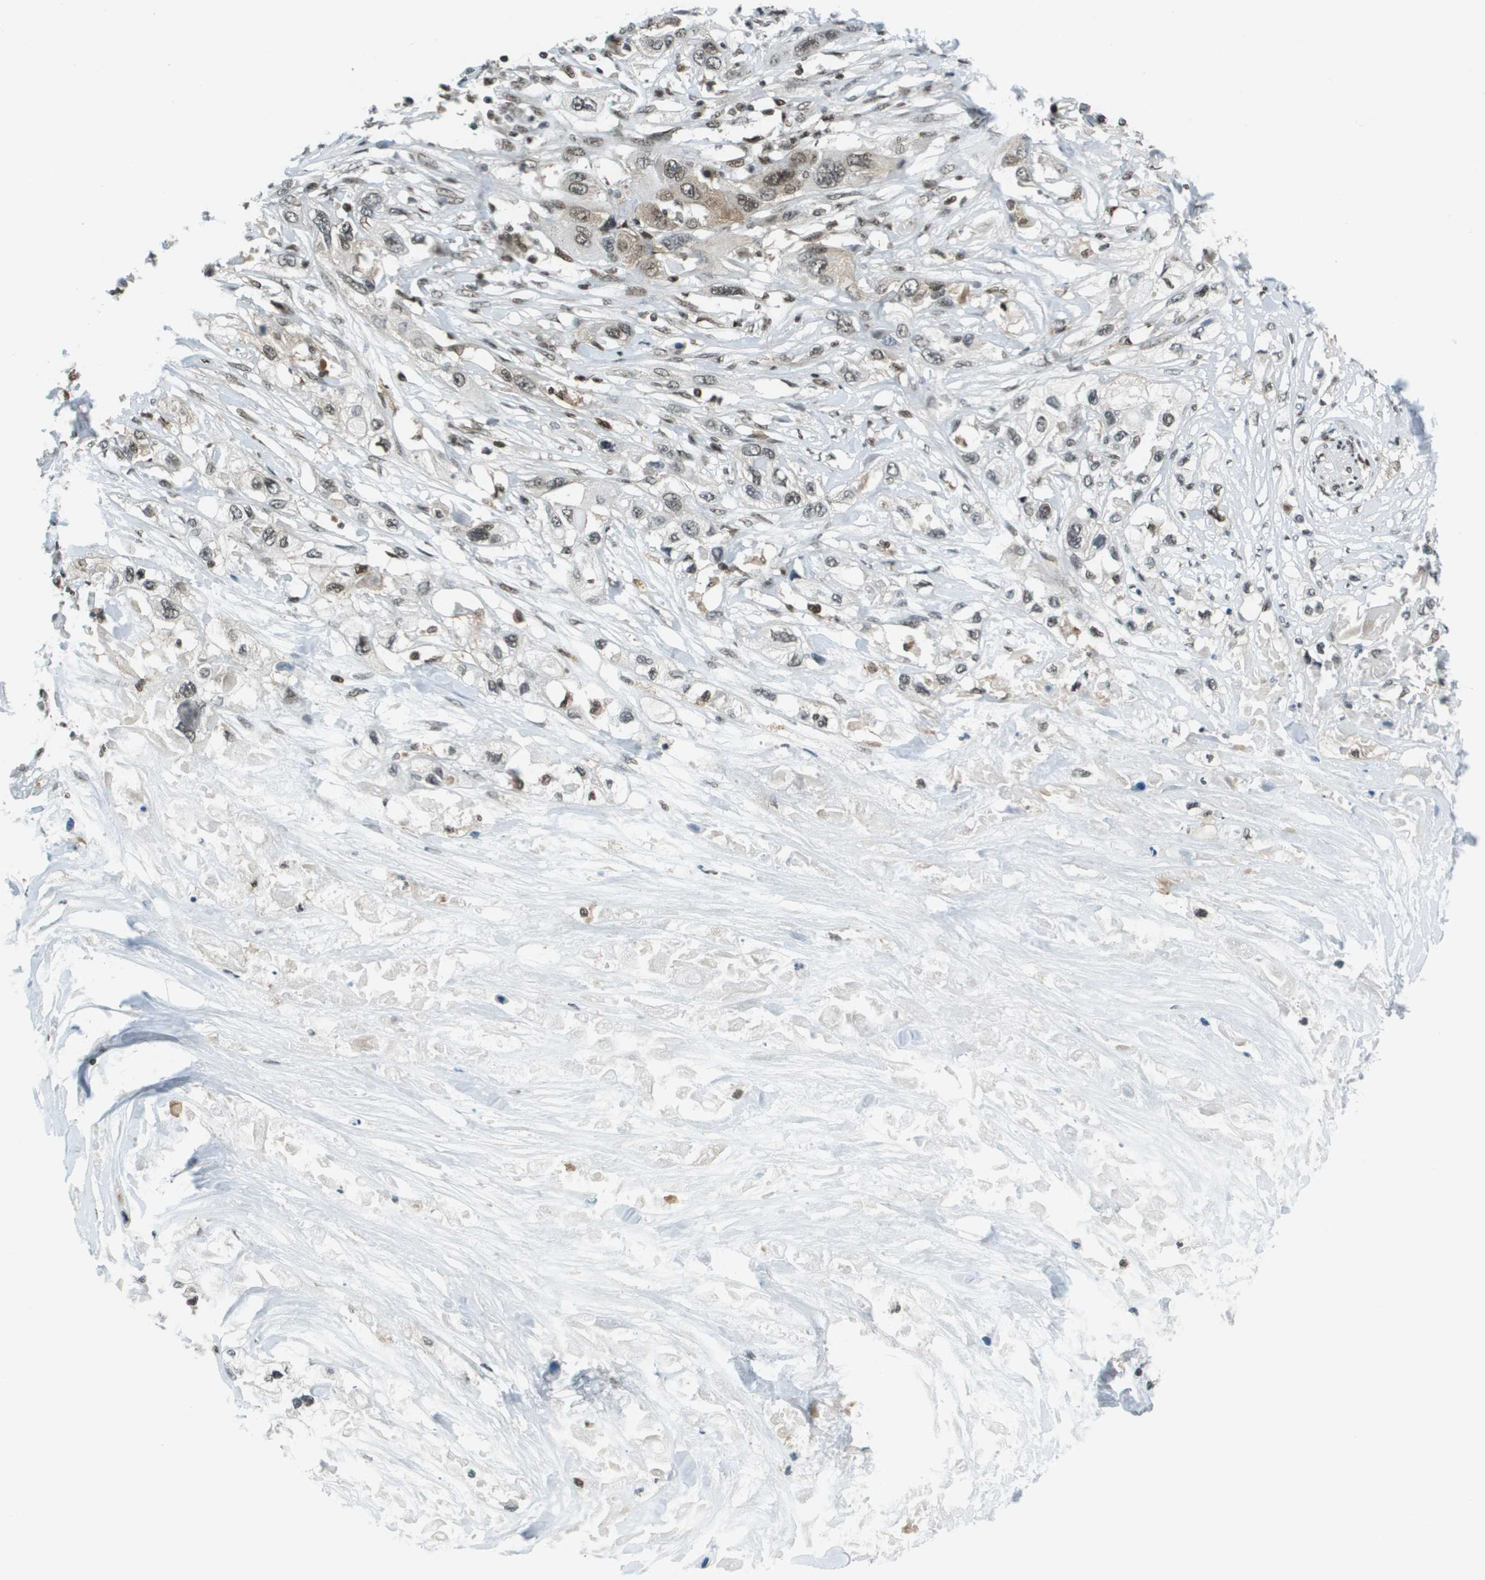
{"staining": {"intensity": "weak", "quantity": "25%-75%", "location": "nuclear"}, "tissue": "pancreatic cancer", "cell_type": "Tumor cells", "image_type": "cancer", "snomed": [{"axis": "morphology", "description": "Adenocarcinoma, NOS"}, {"axis": "topography", "description": "Pancreas"}], "caption": "Weak nuclear staining is present in about 25%-75% of tumor cells in pancreatic cancer (adenocarcinoma).", "gene": "IRF7", "patient": {"sex": "female", "age": 70}}